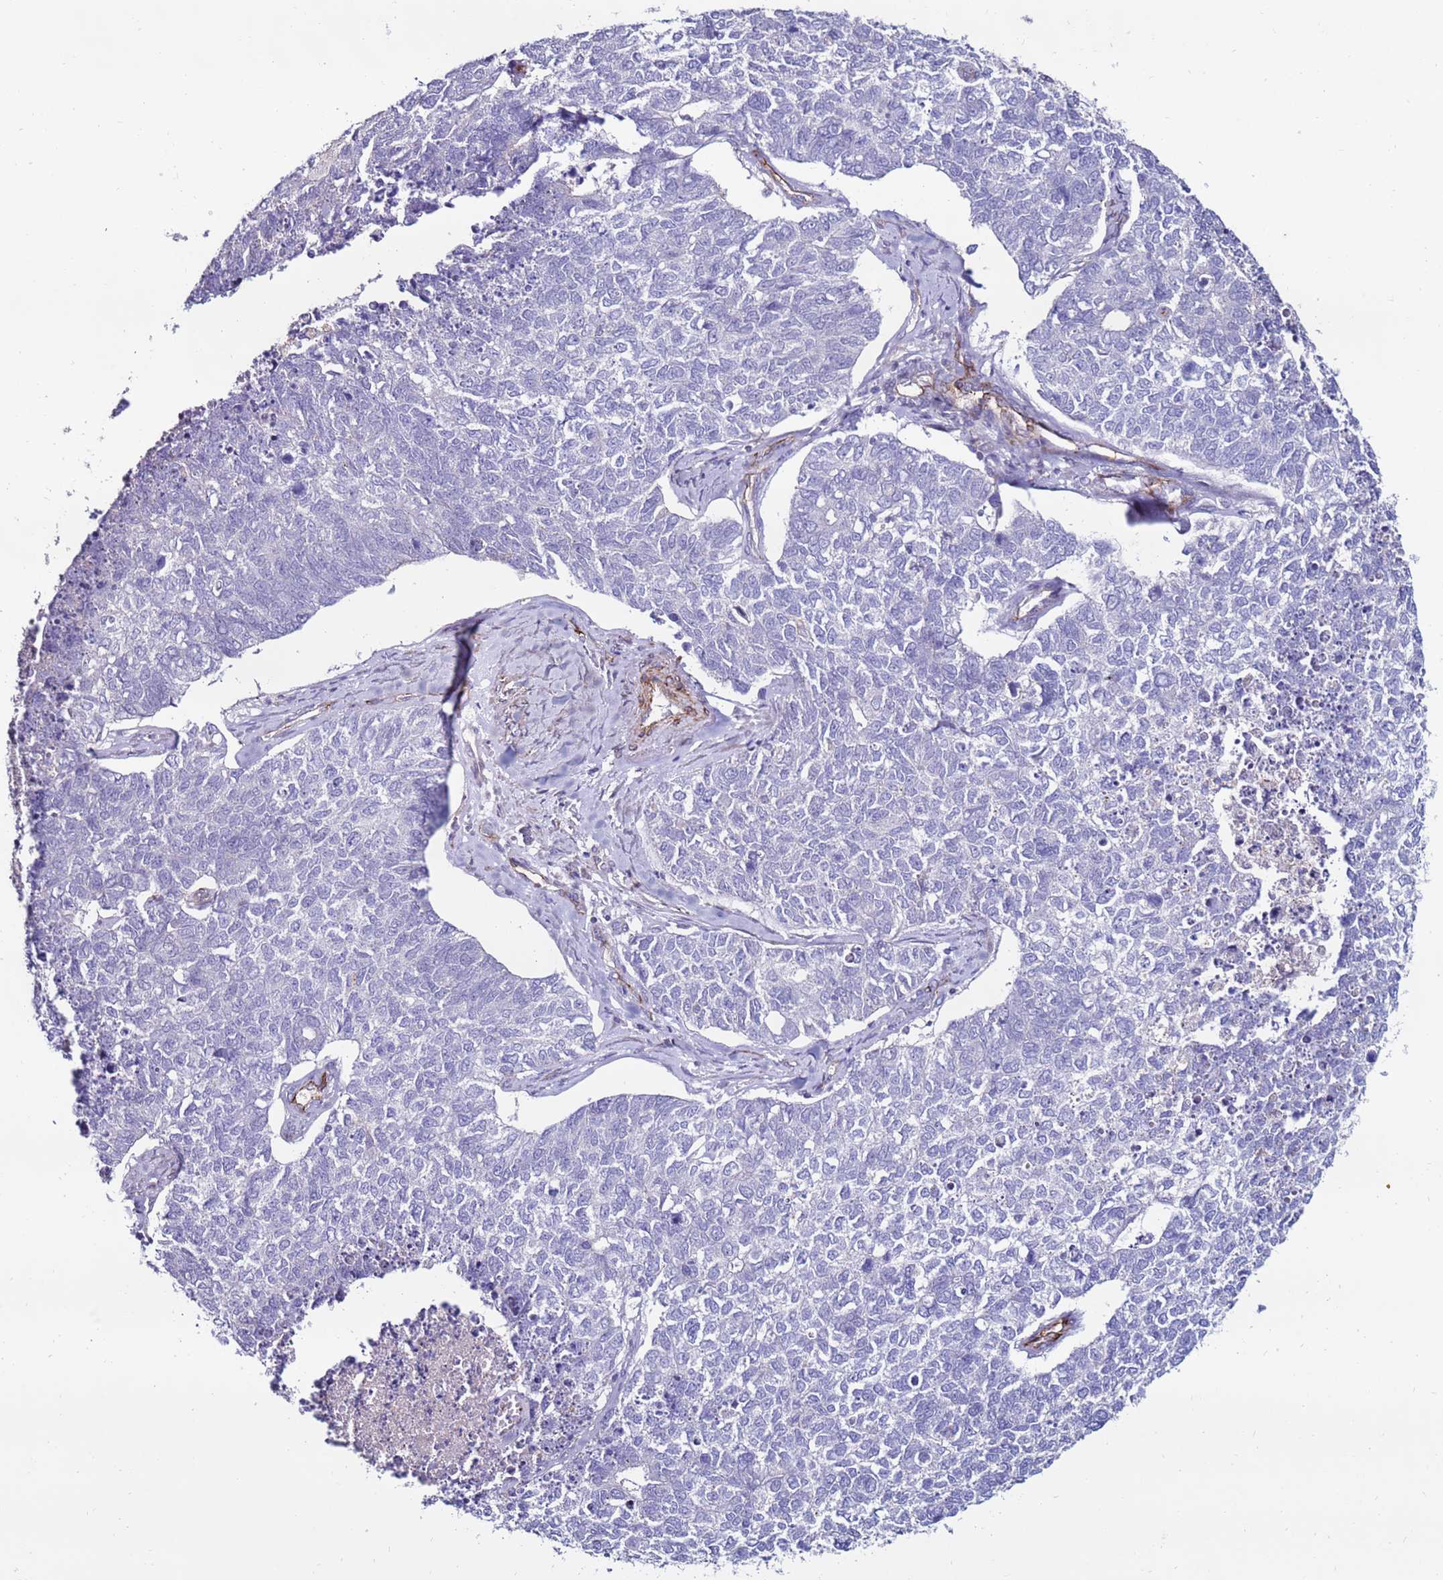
{"staining": {"intensity": "negative", "quantity": "none", "location": "none"}, "tissue": "cervical cancer", "cell_type": "Tumor cells", "image_type": "cancer", "snomed": [{"axis": "morphology", "description": "Squamous cell carcinoma, NOS"}, {"axis": "topography", "description": "Cervix"}], "caption": "High power microscopy image of an immunohistochemistry micrograph of cervical cancer (squamous cell carcinoma), revealing no significant positivity in tumor cells.", "gene": "CLEC4M", "patient": {"sex": "female", "age": 63}}